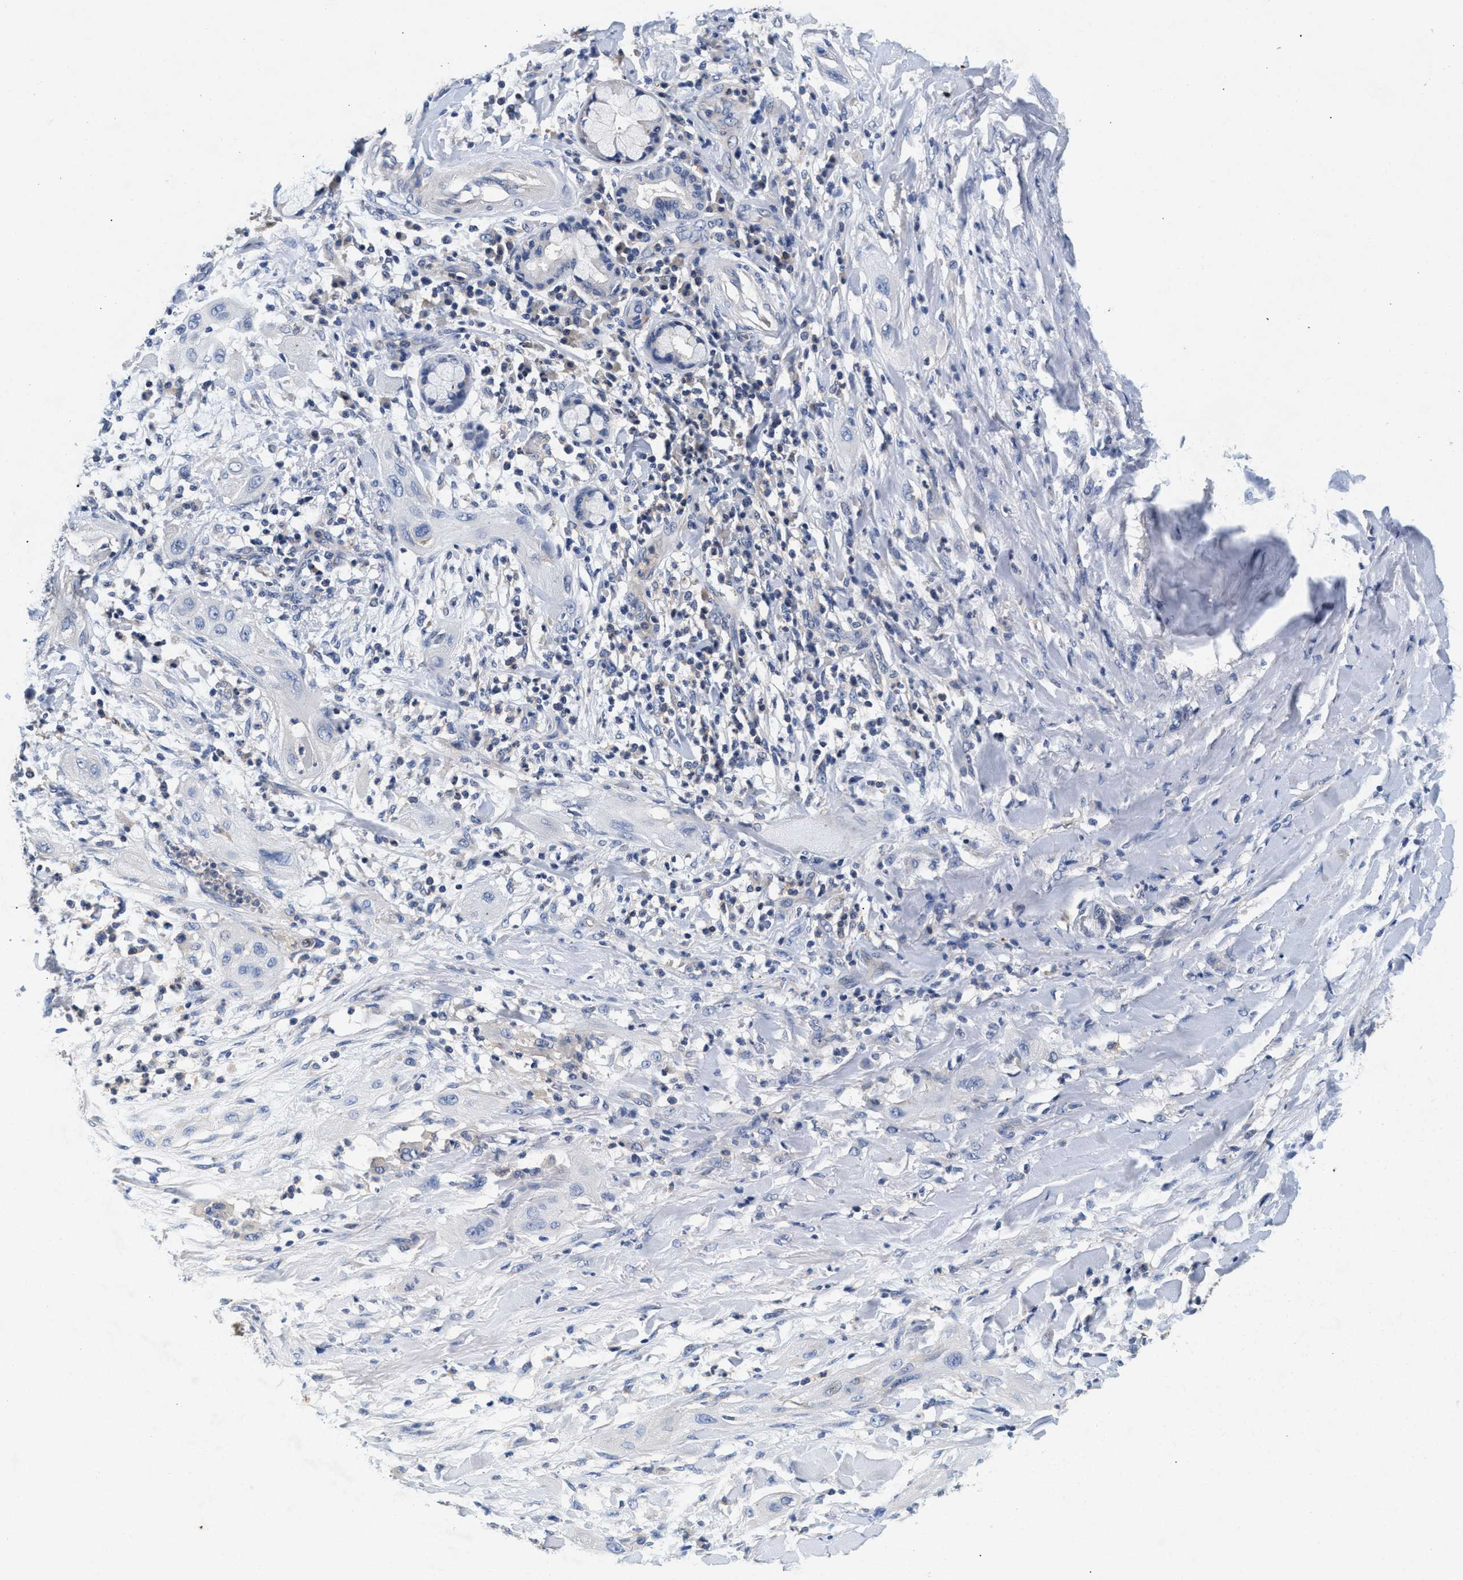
{"staining": {"intensity": "negative", "quantity": "none", "location": "none"}, "tissue": "lung cancer", "cell_type": "Tumor cells", "image_type": "cancer", "snomed": [{"axis": "morphology", "description": "Squamous cell carcinoma, NOS"}, {"axis": "topography", "description": "Lung"}], "caption": "This photomicrograph is of squamous cell carcinoma (lung) stained with IHC to label a protein in brown with the nuclei are counter-stained blue. There is no expression in tumor cells. Nuclei are stained in blue.", "gene": "GNAI3", "patient": {"sex": "female", "age": 47}}